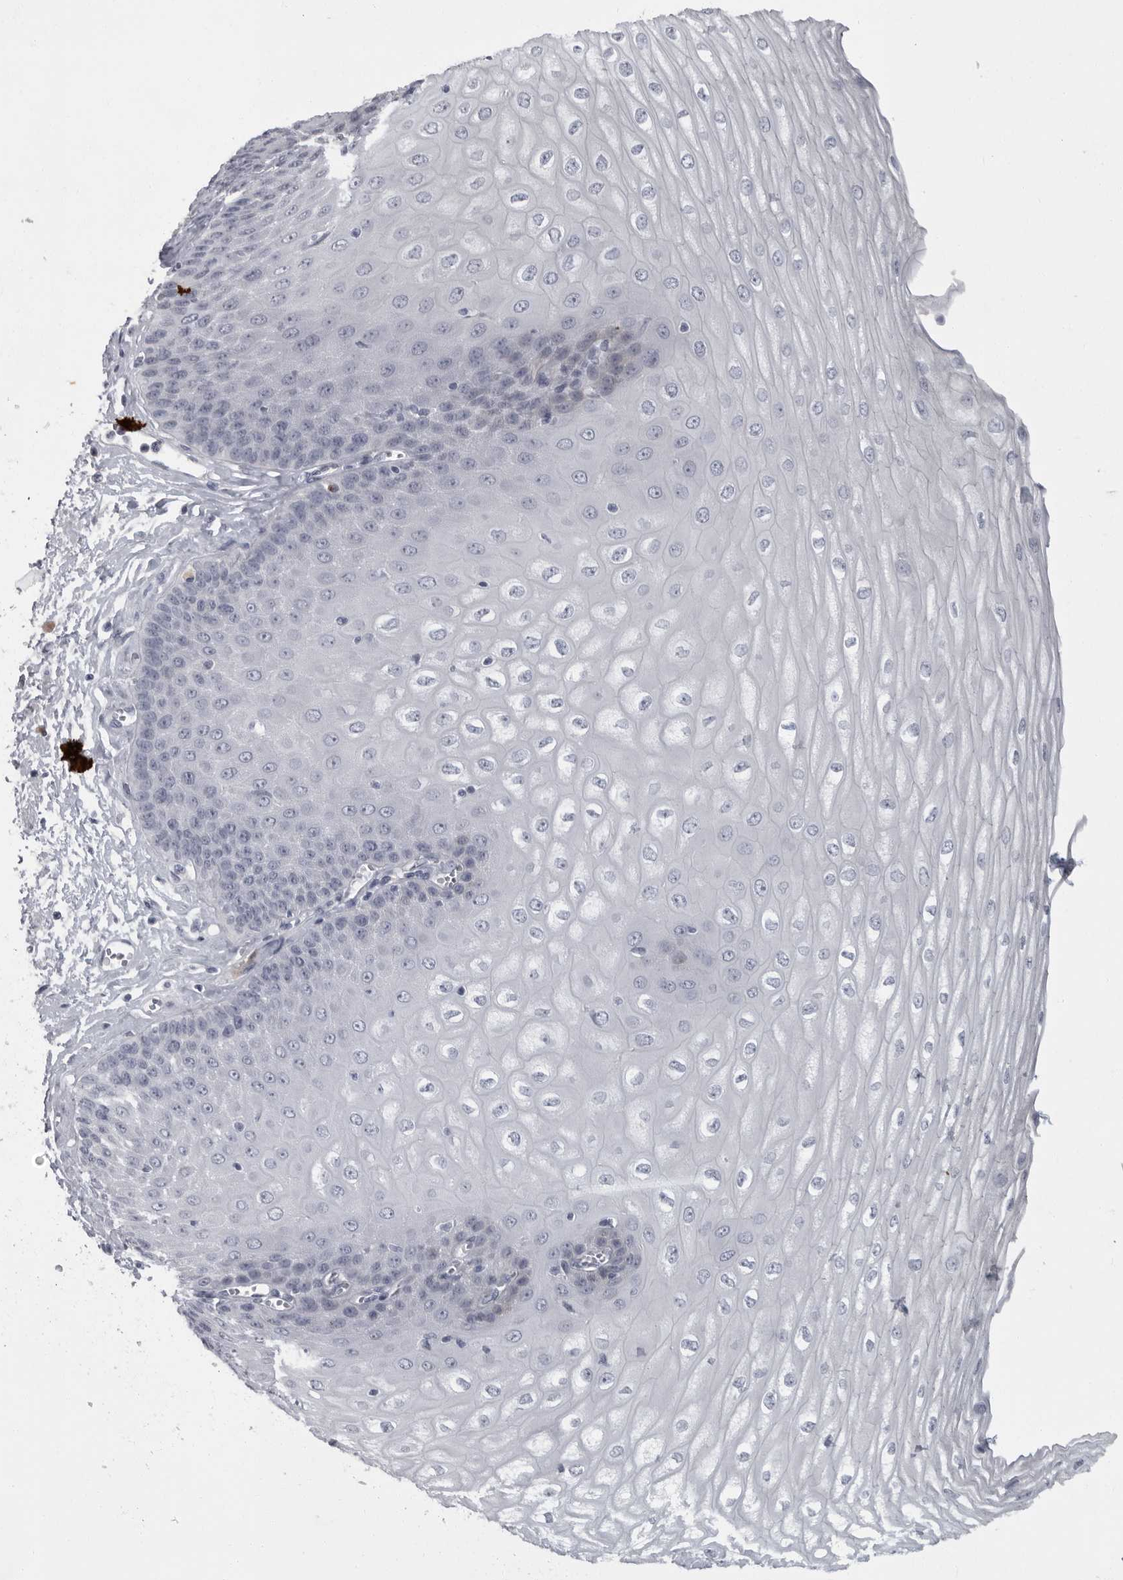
{"staining": {"intensity": "negative", "quantity": "none", "location": "none"}, "tissue": "esophagus", "cell_type": "Squamous epithelial cells", "image_type": "normal", "snomed": [{"axis": "morphology", "description": "Normal tissue, NOS"}, {"axis": "topography", "description": "Esophagus"}], "caption": "Immunohistochemistry (IHC) image of benign esophagus: esophagus stained with DAB shows no significant protein staining in squamous epithelial cells.", "gene": "SLC25A39", "patient": {"sex": "male", "age": 60}}